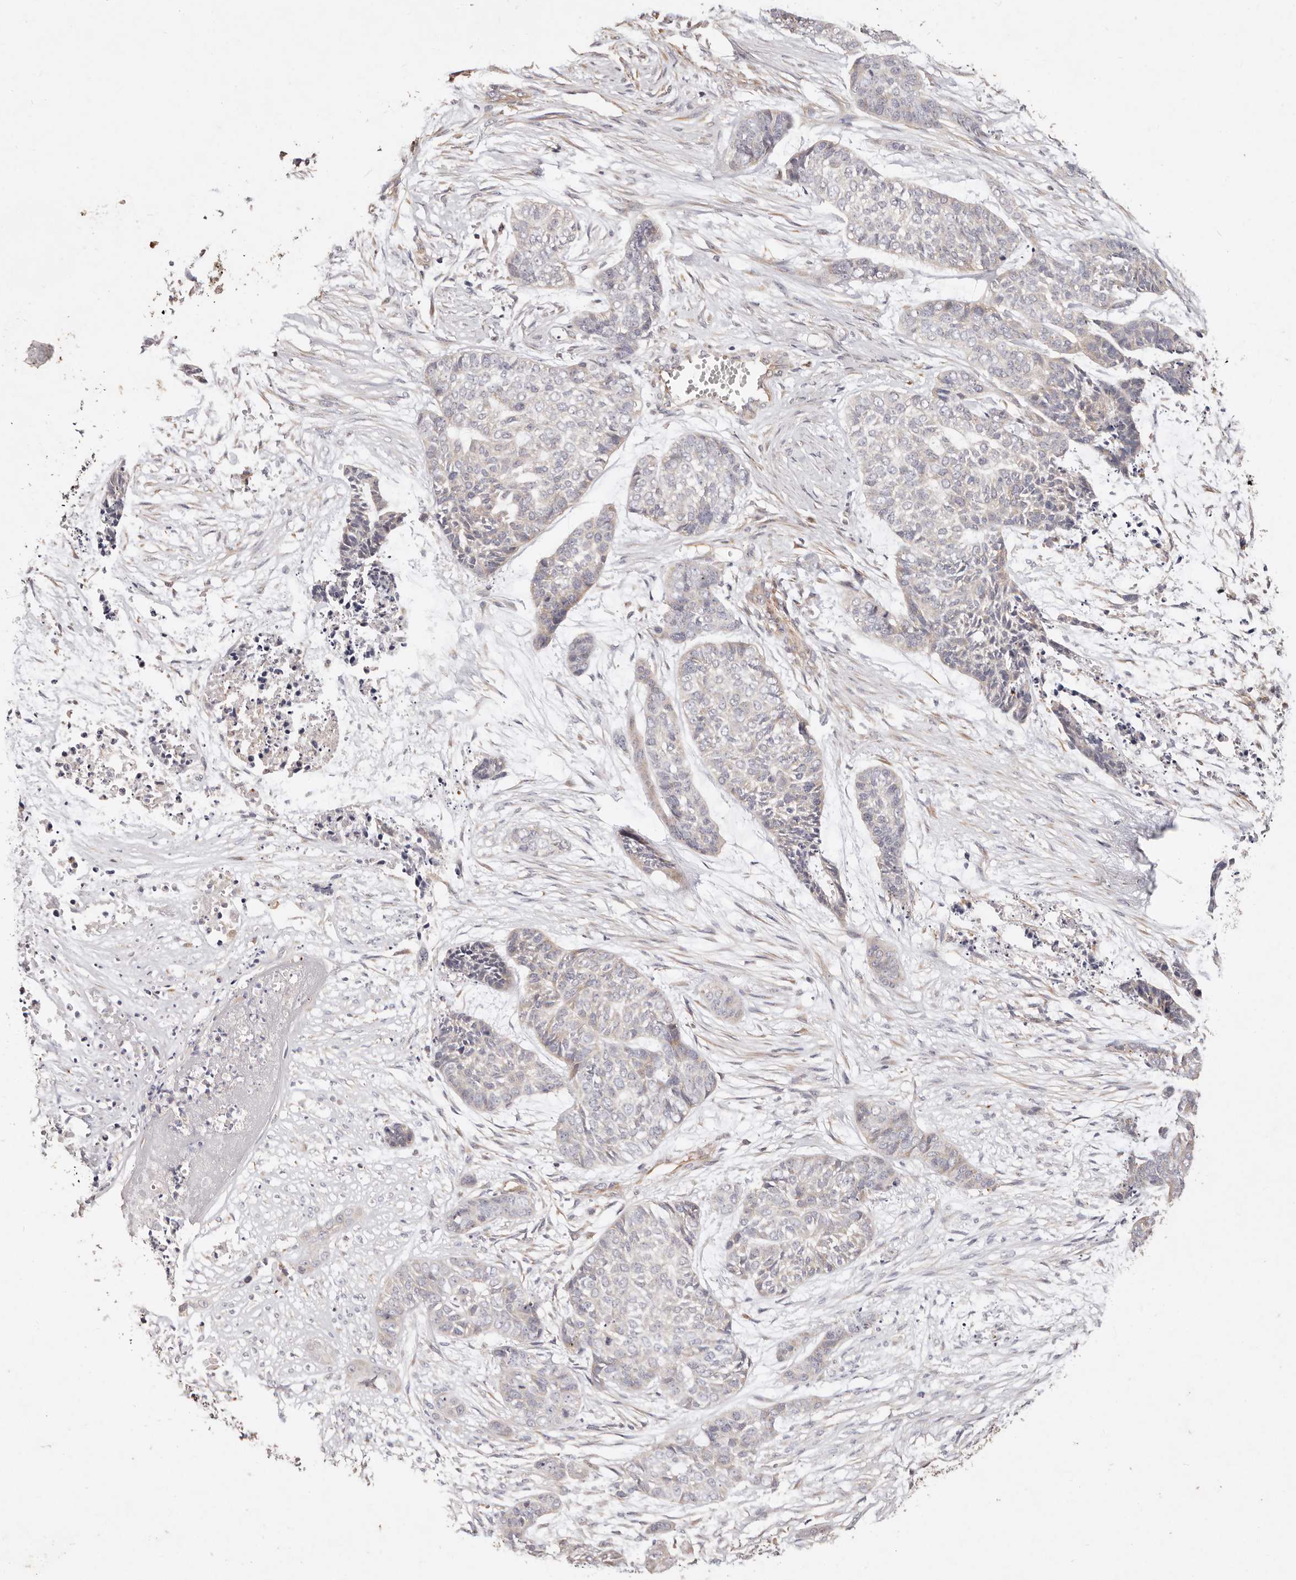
{"staining": {"intensity": "negative", "quantity": "none", "location": "none"}, "tissue": "skin cancer", "cell_type": "Tumor cells", "image_type": "cancer", "snomed": [{"axis": "morphology", "description": "Basal cell carcinoma"}, {"axis": "topography", "description": "Skin"}], "caption": "This is a histopathology image of IHC staining of skin basal cell carcinoma, which shows no staining in tumor cells.", "gene": "THBS3", "patient": {"sex": "female", "age": 64}}